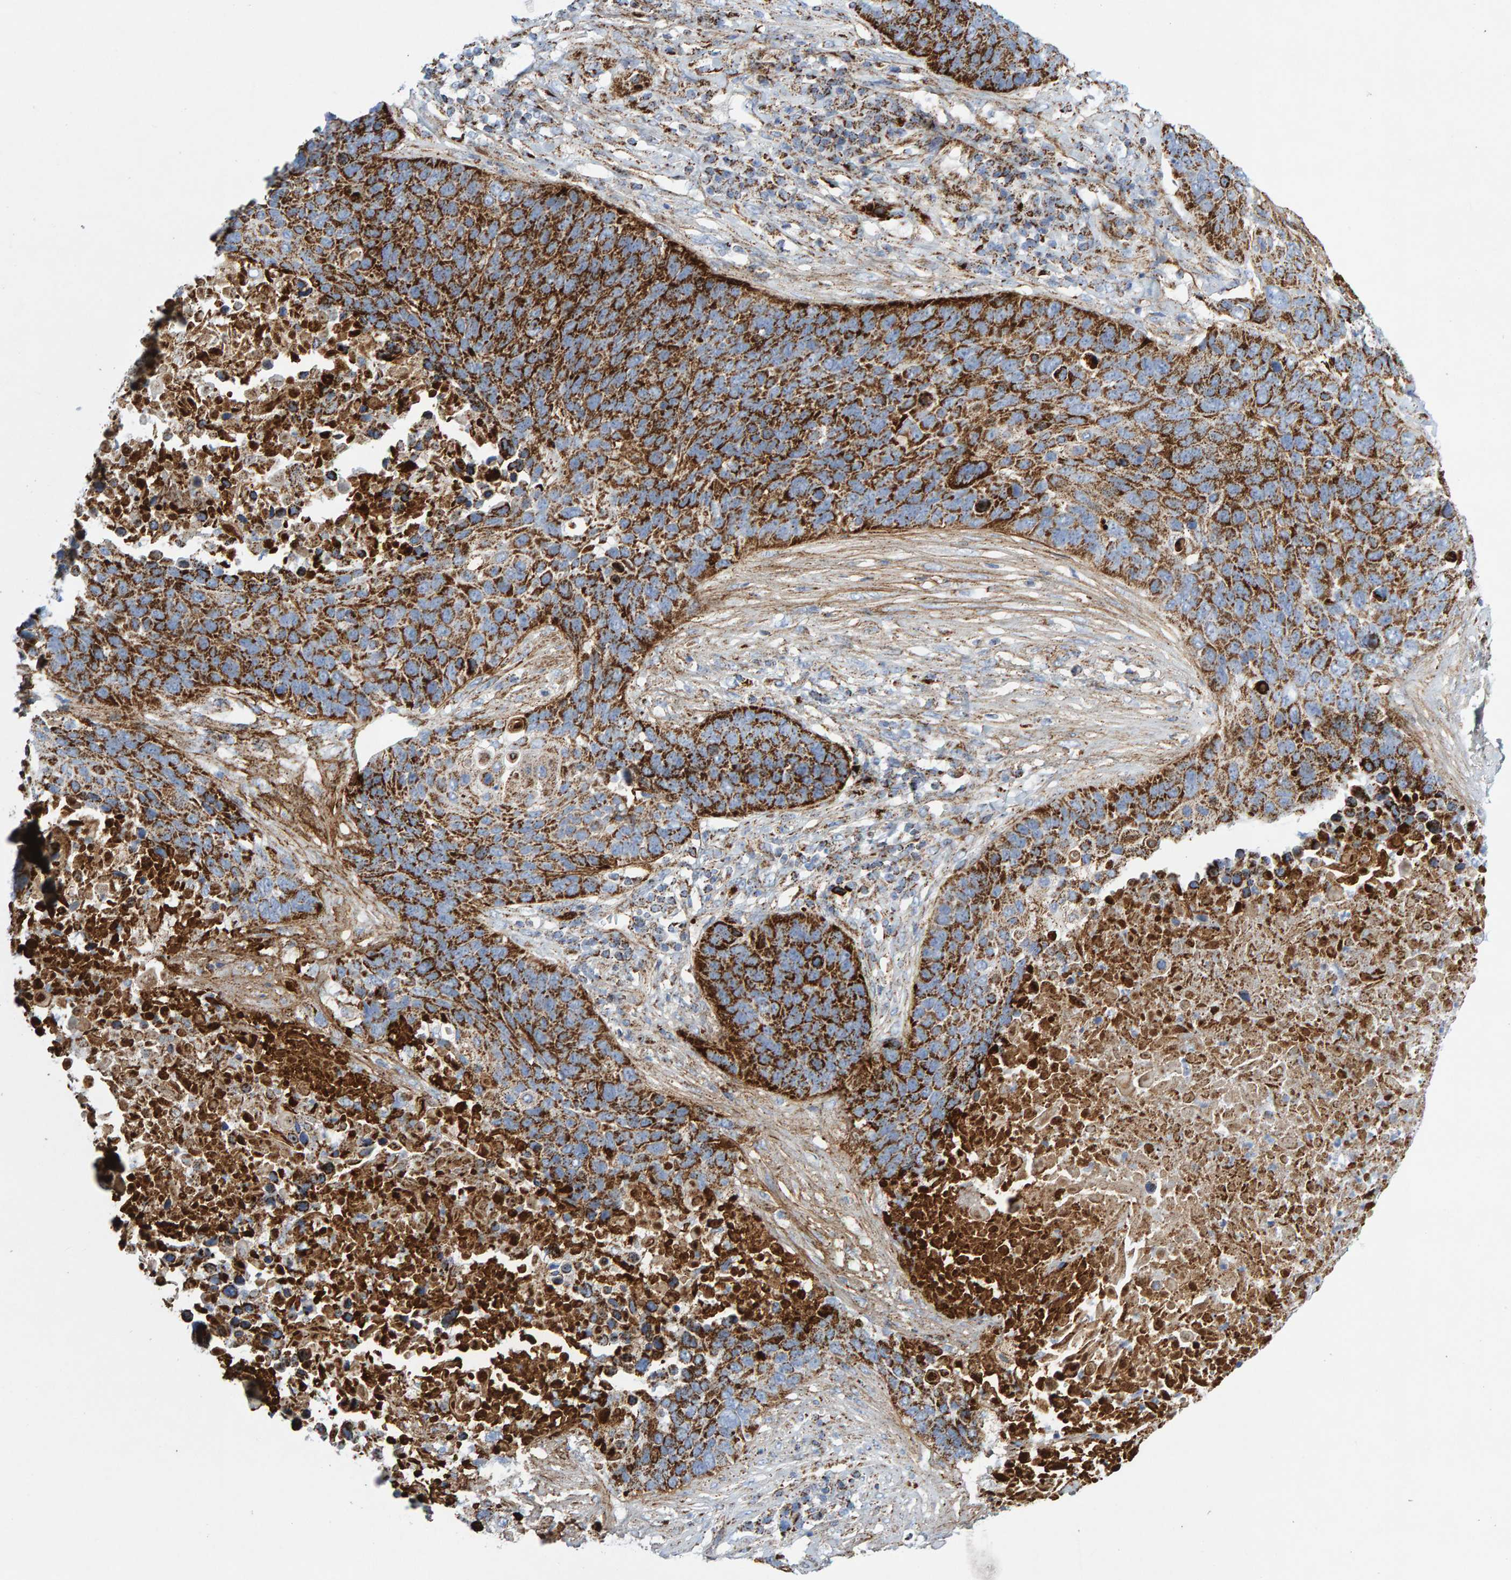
{"staining": {"intensity": "strong", "quantity": ">75%", "location": "cytoplasmic/membranous"}, "tissue": "lung cancer", "cell_type": "Tumor cells", "image_type": "cancer", "snomed": [{"axis": "morphology", "description": "Squamous cell carcinoma, NOS"}, {"axis": "topography", "description": "Lung"}], "caption": "An image of lung cancer stained for a protein reveals strong cytoplasmic/membranous brown staining in tumor cells.", "gene": "GGTA1", "patient": {"sex": "male", "age": 66}}